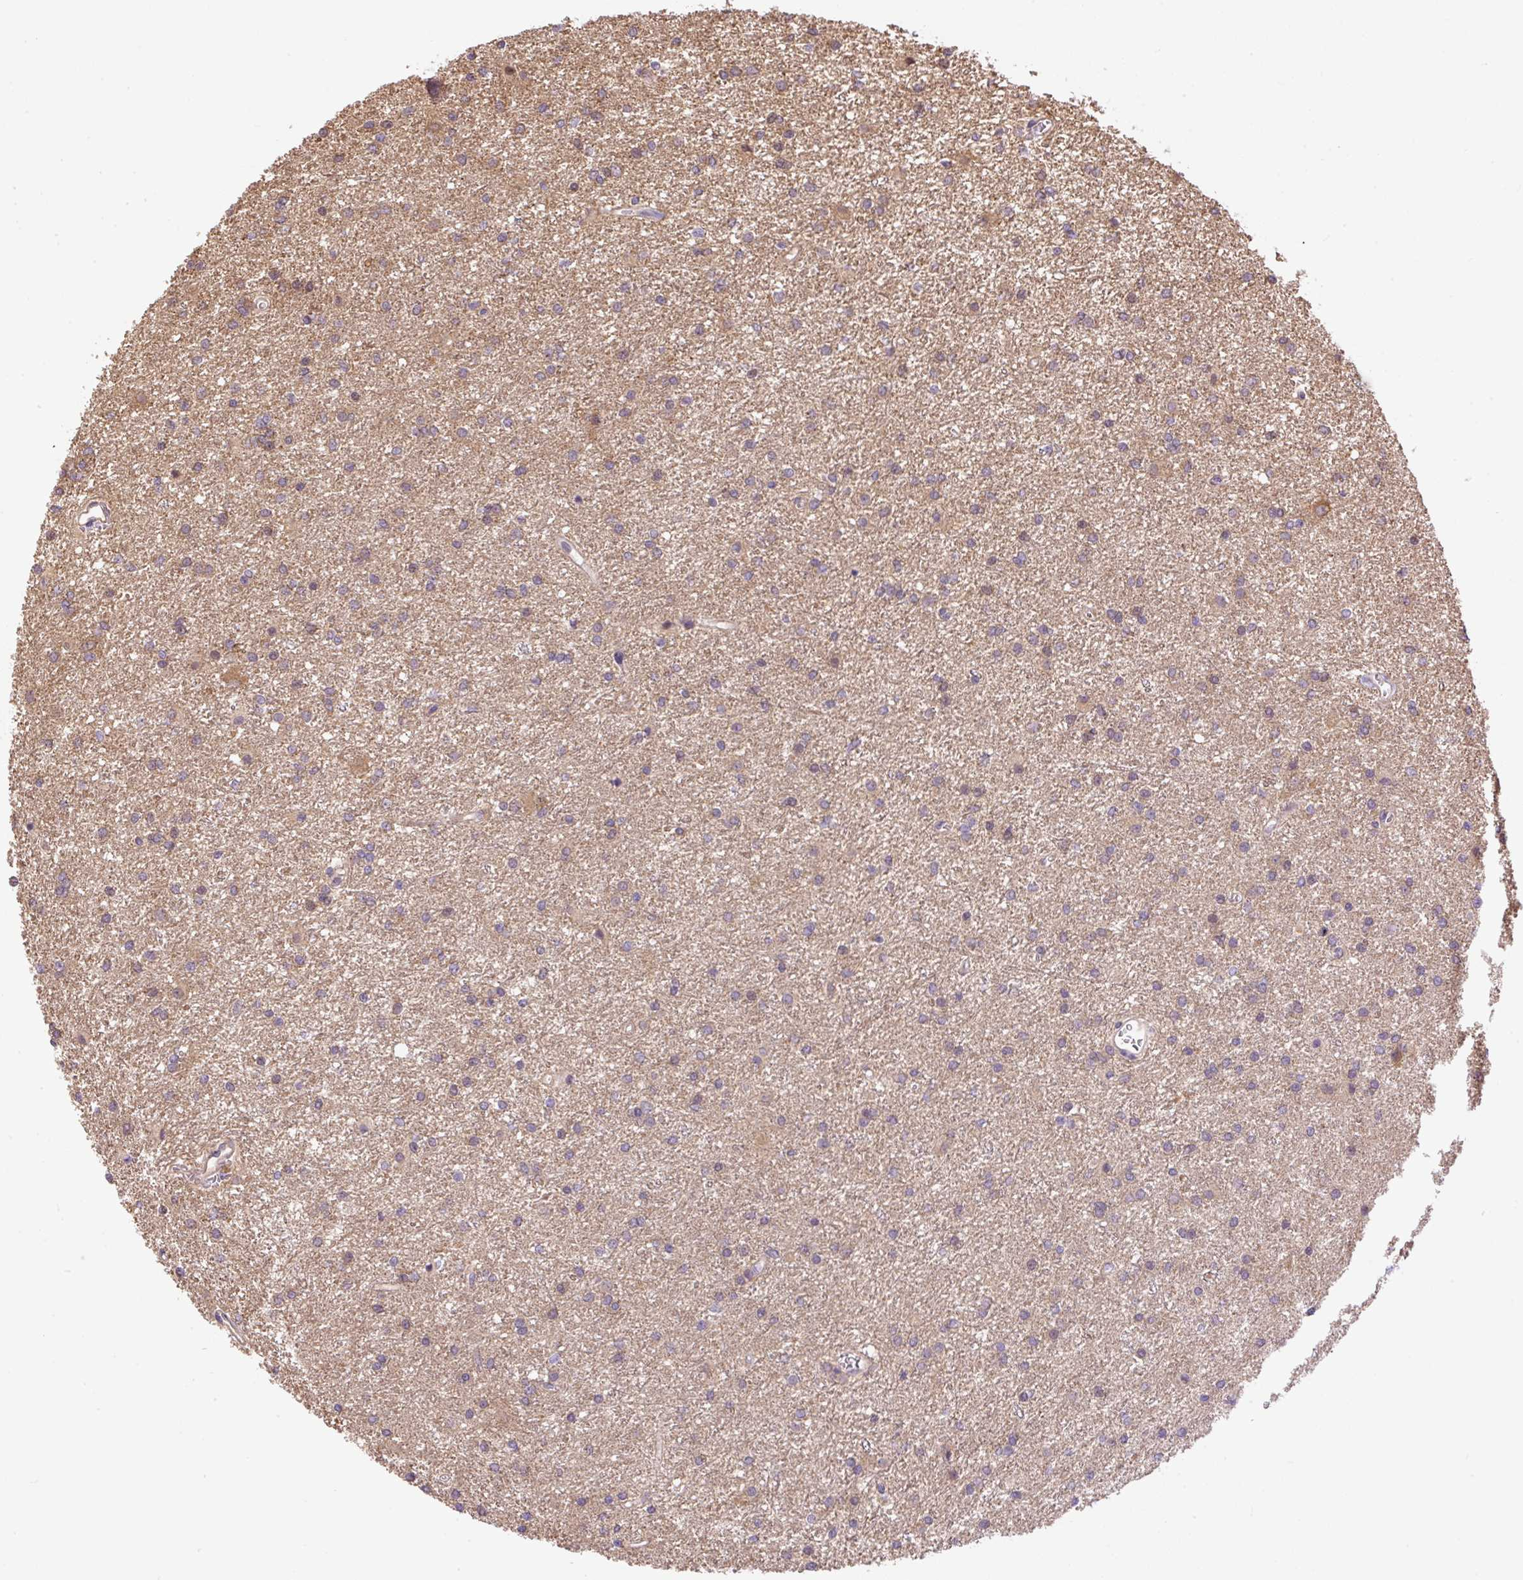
{"staining": {"intensity": "weak", "quantity": "<25%", "location": "cytoplasmic/membranous"}, "tissue": "glioma", "cell_type": "Tumor cells", "image_type": "cancer", "snomed": [{"axis": "morphology", "description": "Glioma, malignant, High grade"}, {"axis": "topography", "description": "Brain"}], "caption": "Immunohistochemistry (IHC) of human glioma demonstrates no positivity in tumor cells.", "gene": "PPME1", "patient": {"sex": "female", "age": 50}}